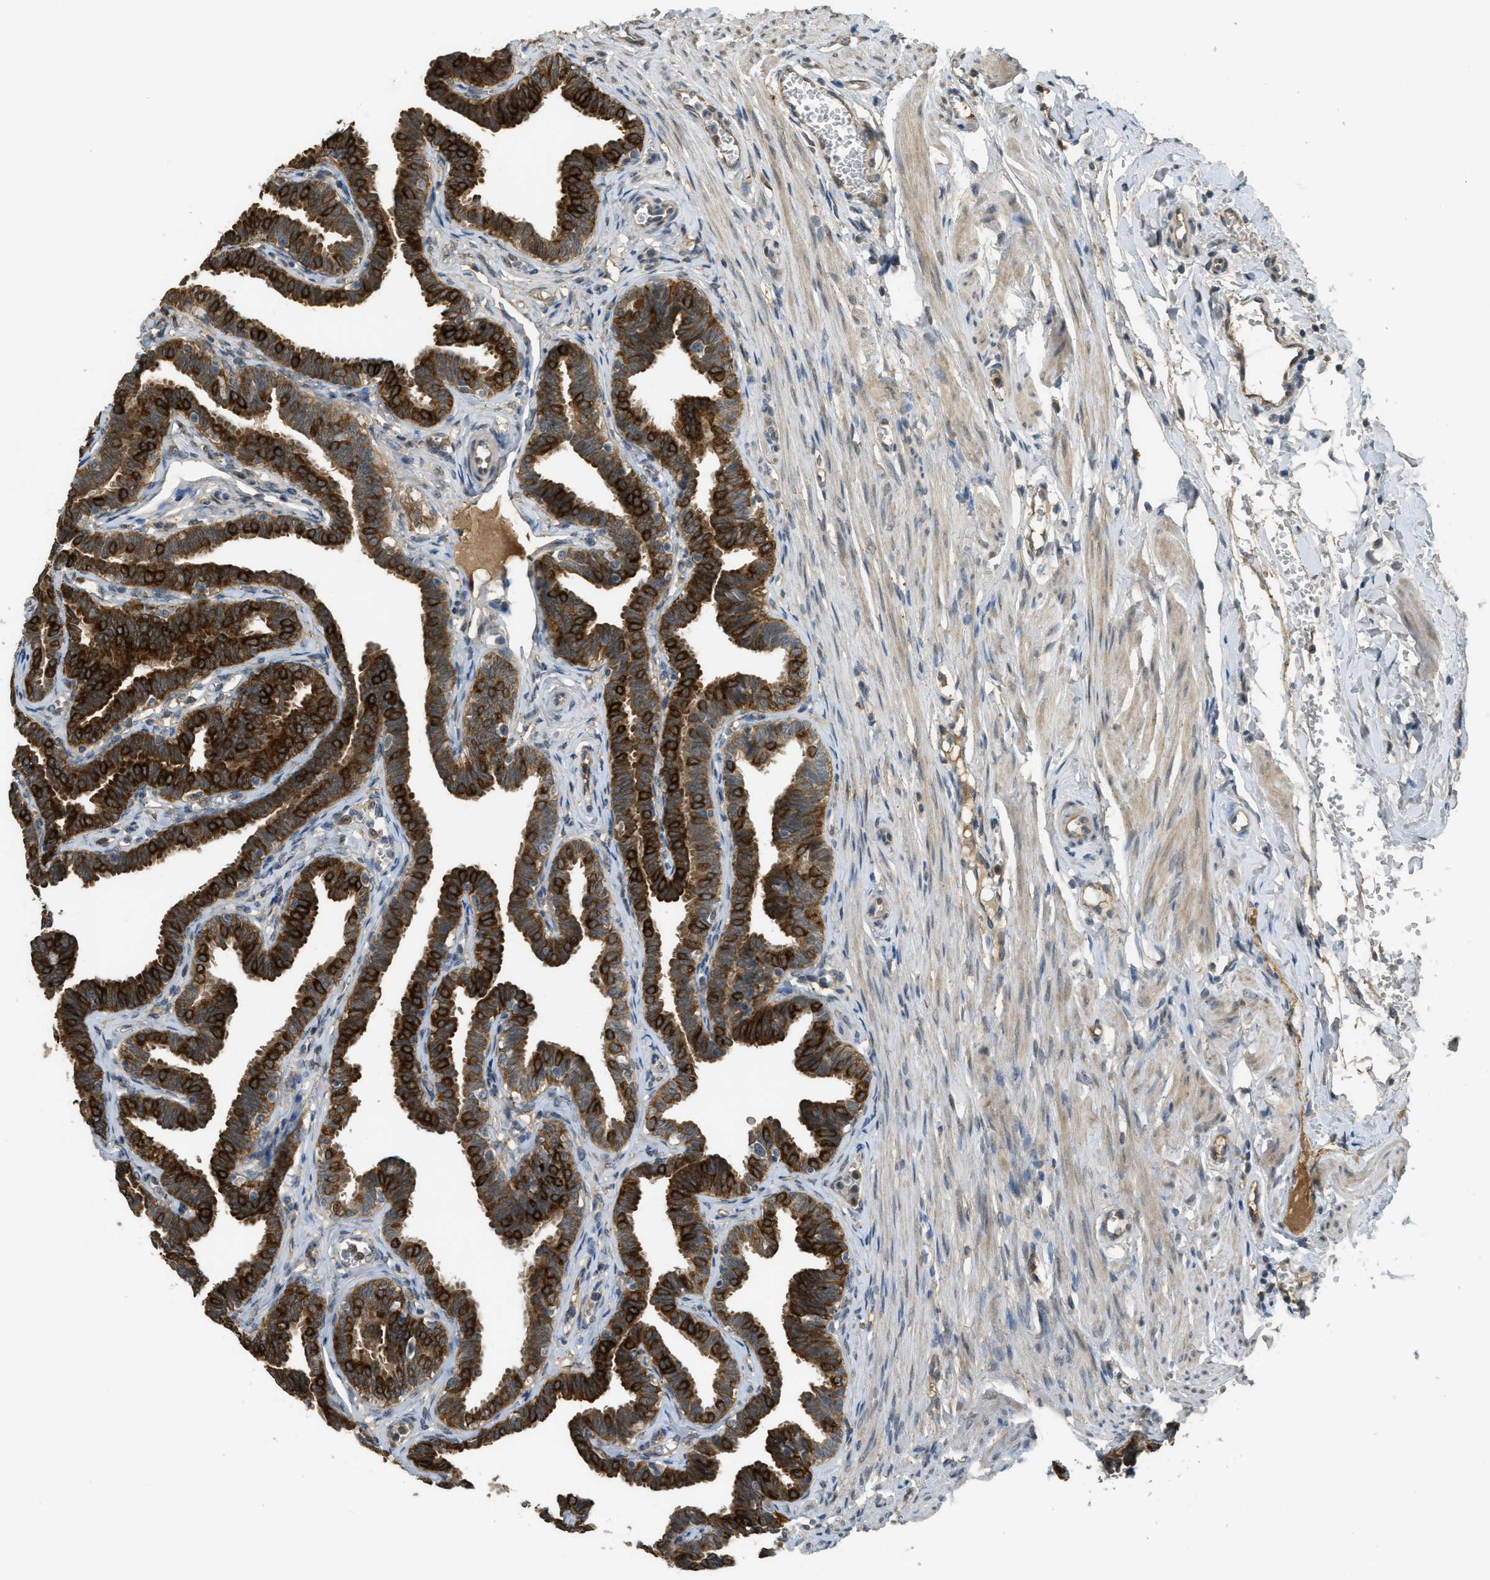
{"staining": {"intensity": "strong", "quantity": ">75%", "location": "cytoplasmic/membranous"}, "tissue": "fallopian tube", "cell_type": "Glandular cells", "image_type": "normal", "snomed": [{"axis": "morphology", "description": "Normal tissue, NOS"}, {"axis": "topography", "description": "Fallopian tube"}, {"axis": "topography", "description": "Ovary"}], "caption": "An immunohistochemistry histopathology image of unremarkable tissue is shown. Protein staining in brown shows strong cytoplasmic/membranous positivity in fallopian tube within glandular cells.", "gene": "IGF2BP2", "patient": {"sex": "female", "age": 23}}